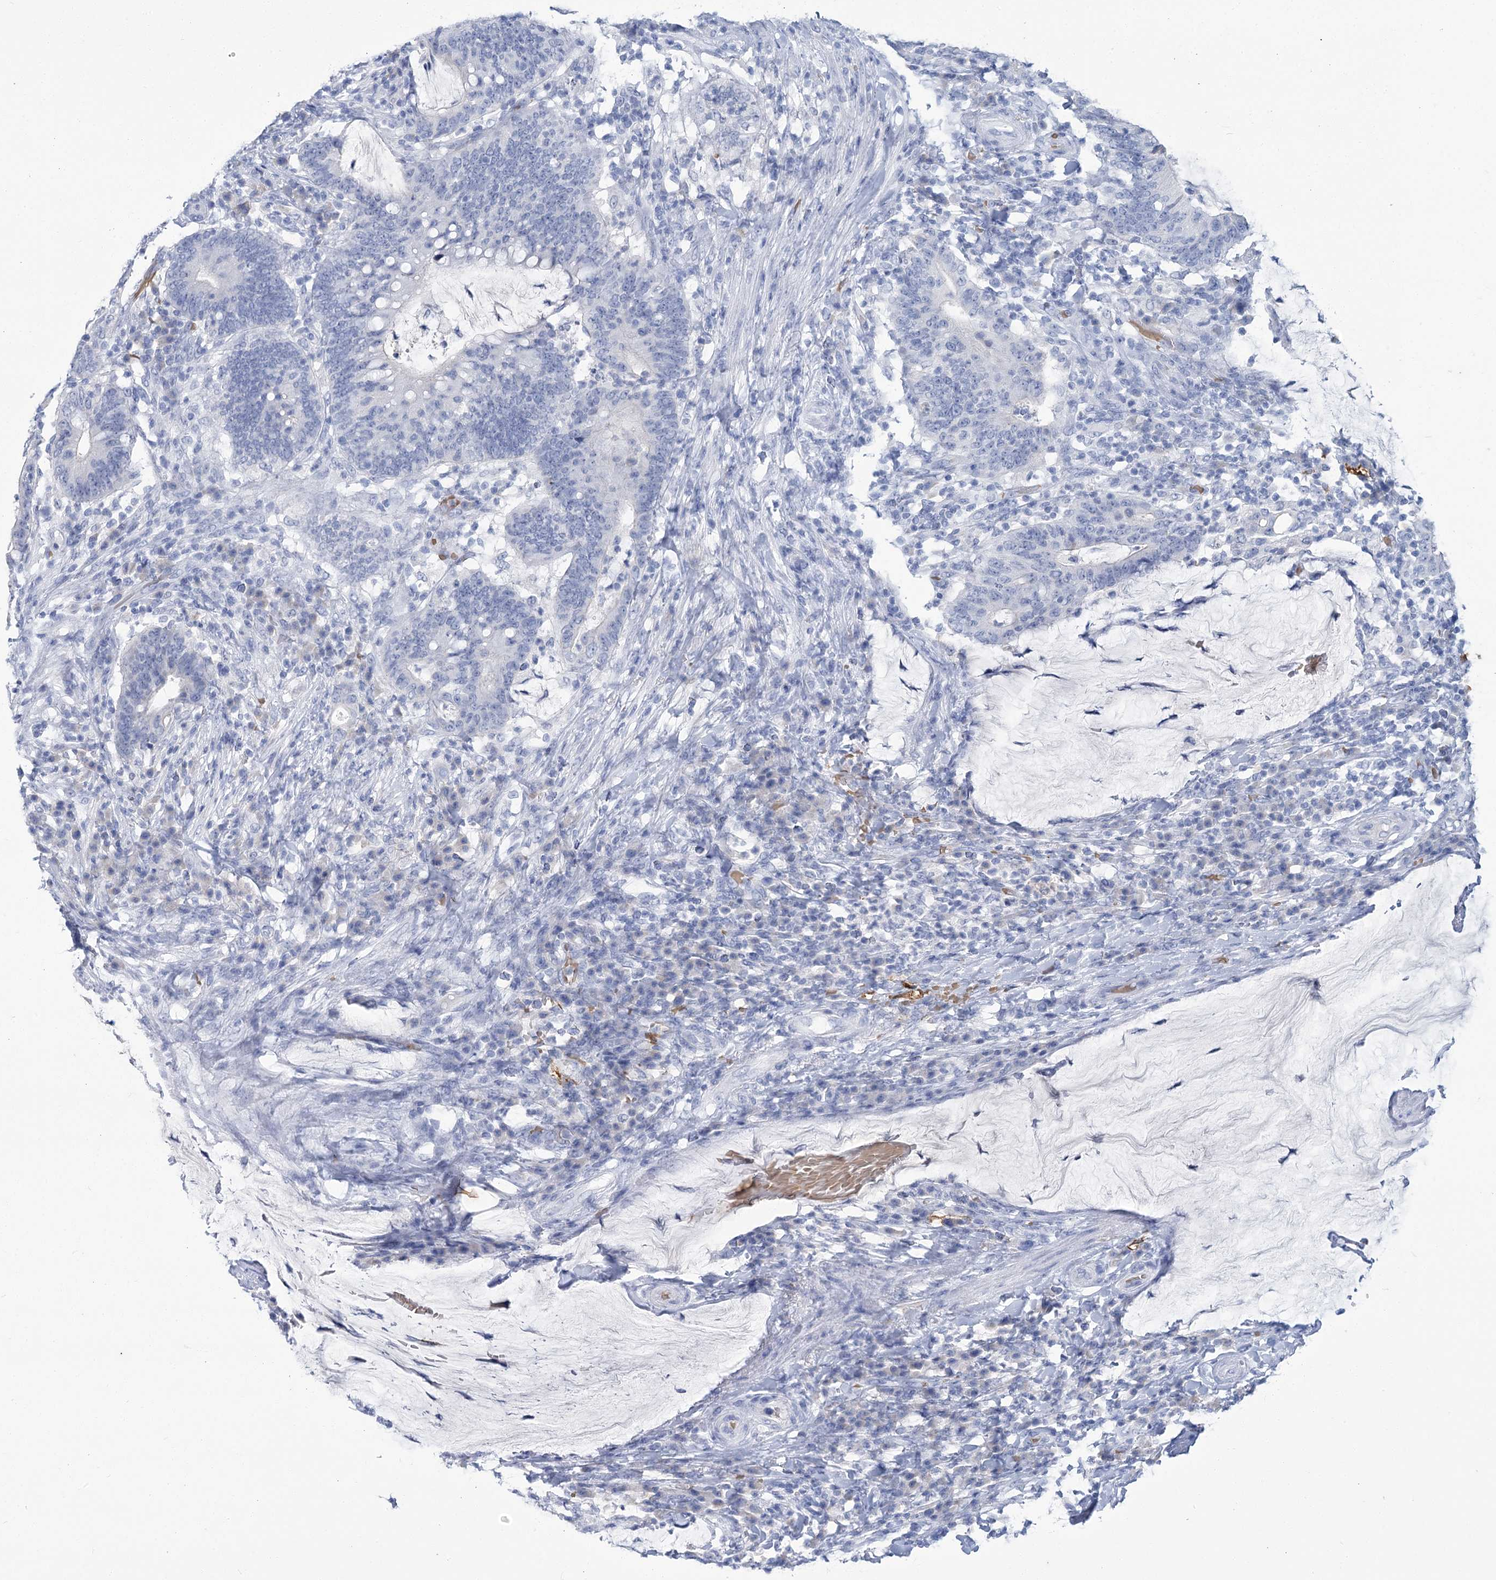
{"staining": {"intensity": "negative", "quantity": "none", "location": "none"}, "tissue": "colorectal cancer", "cell_type": "Tumor cells", "image_type": "cancer", "snomed": [{"axis": "morphology", "description": "Normal tissue, NOS"}, {"axis": "morphology", "description": "Adenocarcinoma, NOS"}, {"axis": "topography", "description": "Colon"}], "caption": "Histopathology image shows no protein expression in tumor cells of colorectal adenocarcinoma tissue. The staining is performed using DAB brown chromogen with nuclei counter-stained in using hematoxylin.", "gene": "HBA1", "patient": {"sex": "female", "age": 66}}